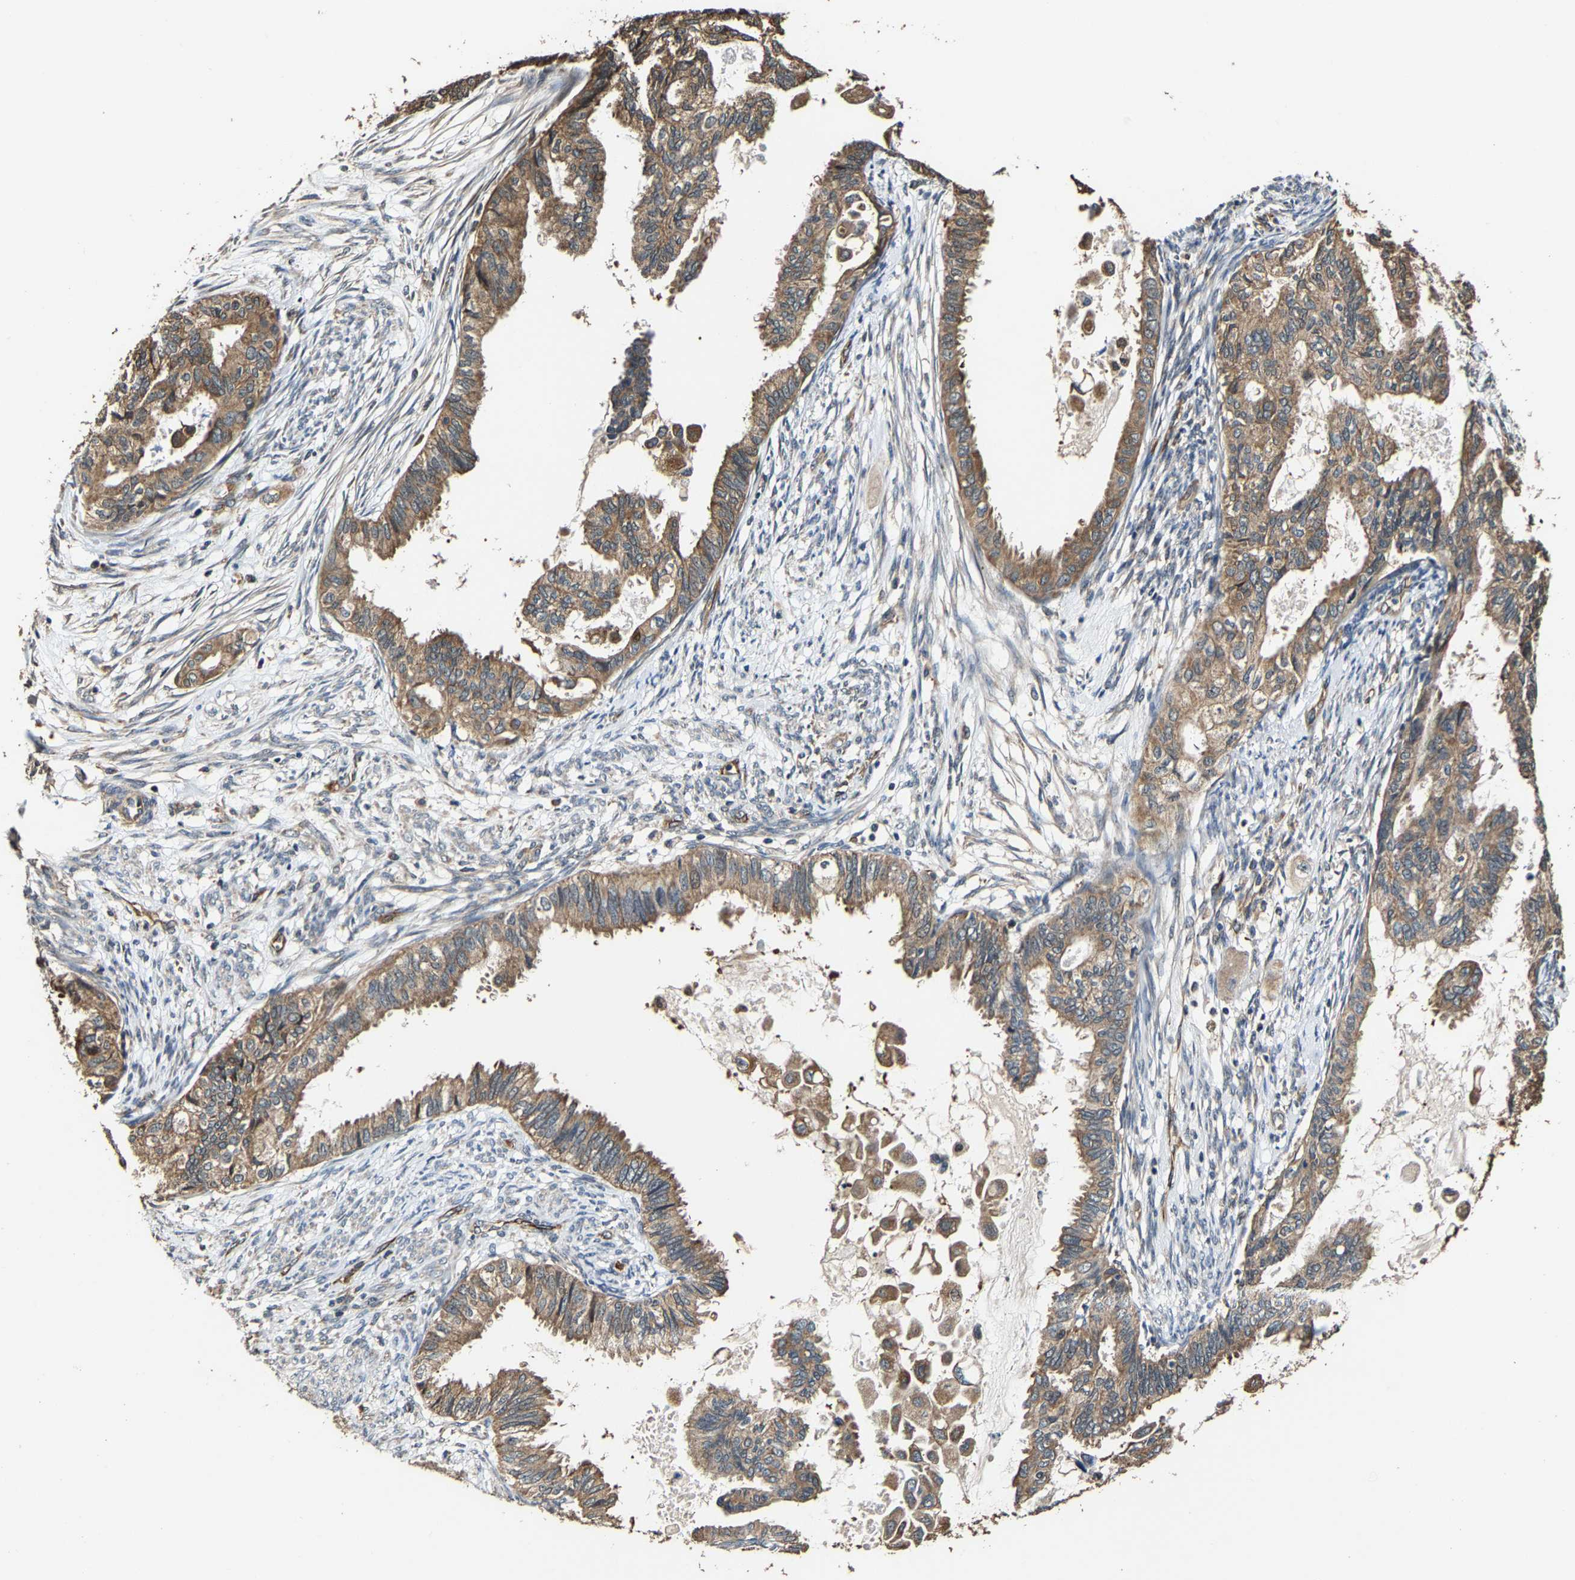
{"staining": {"intensity": "moderate", "quantity": ">75%", "location": "cytoplasmic/membranous"}, "tissue": "cervical cancer", "cell_type": "Tumor cells", "image_type": "cancer", "snomed": [{"axis": "morphology", "description": "Normal tissue, NOS"}, {"axis": "morphology", "description": "Adenocarcinoma, NOS"}, {"axis": "topography", "description": "Cervix"}, {"axis": "topography", "description": "Endometrium"}], "caption": "This is a photomicrograph of immunohistochemistry staining of adenocarcinoma (cervical), which shows moderate expression in the cytoplasmic/membranous of tumor cells.", "gene": "GFRA3", "patient": {"sex": "female", "age": 86}}